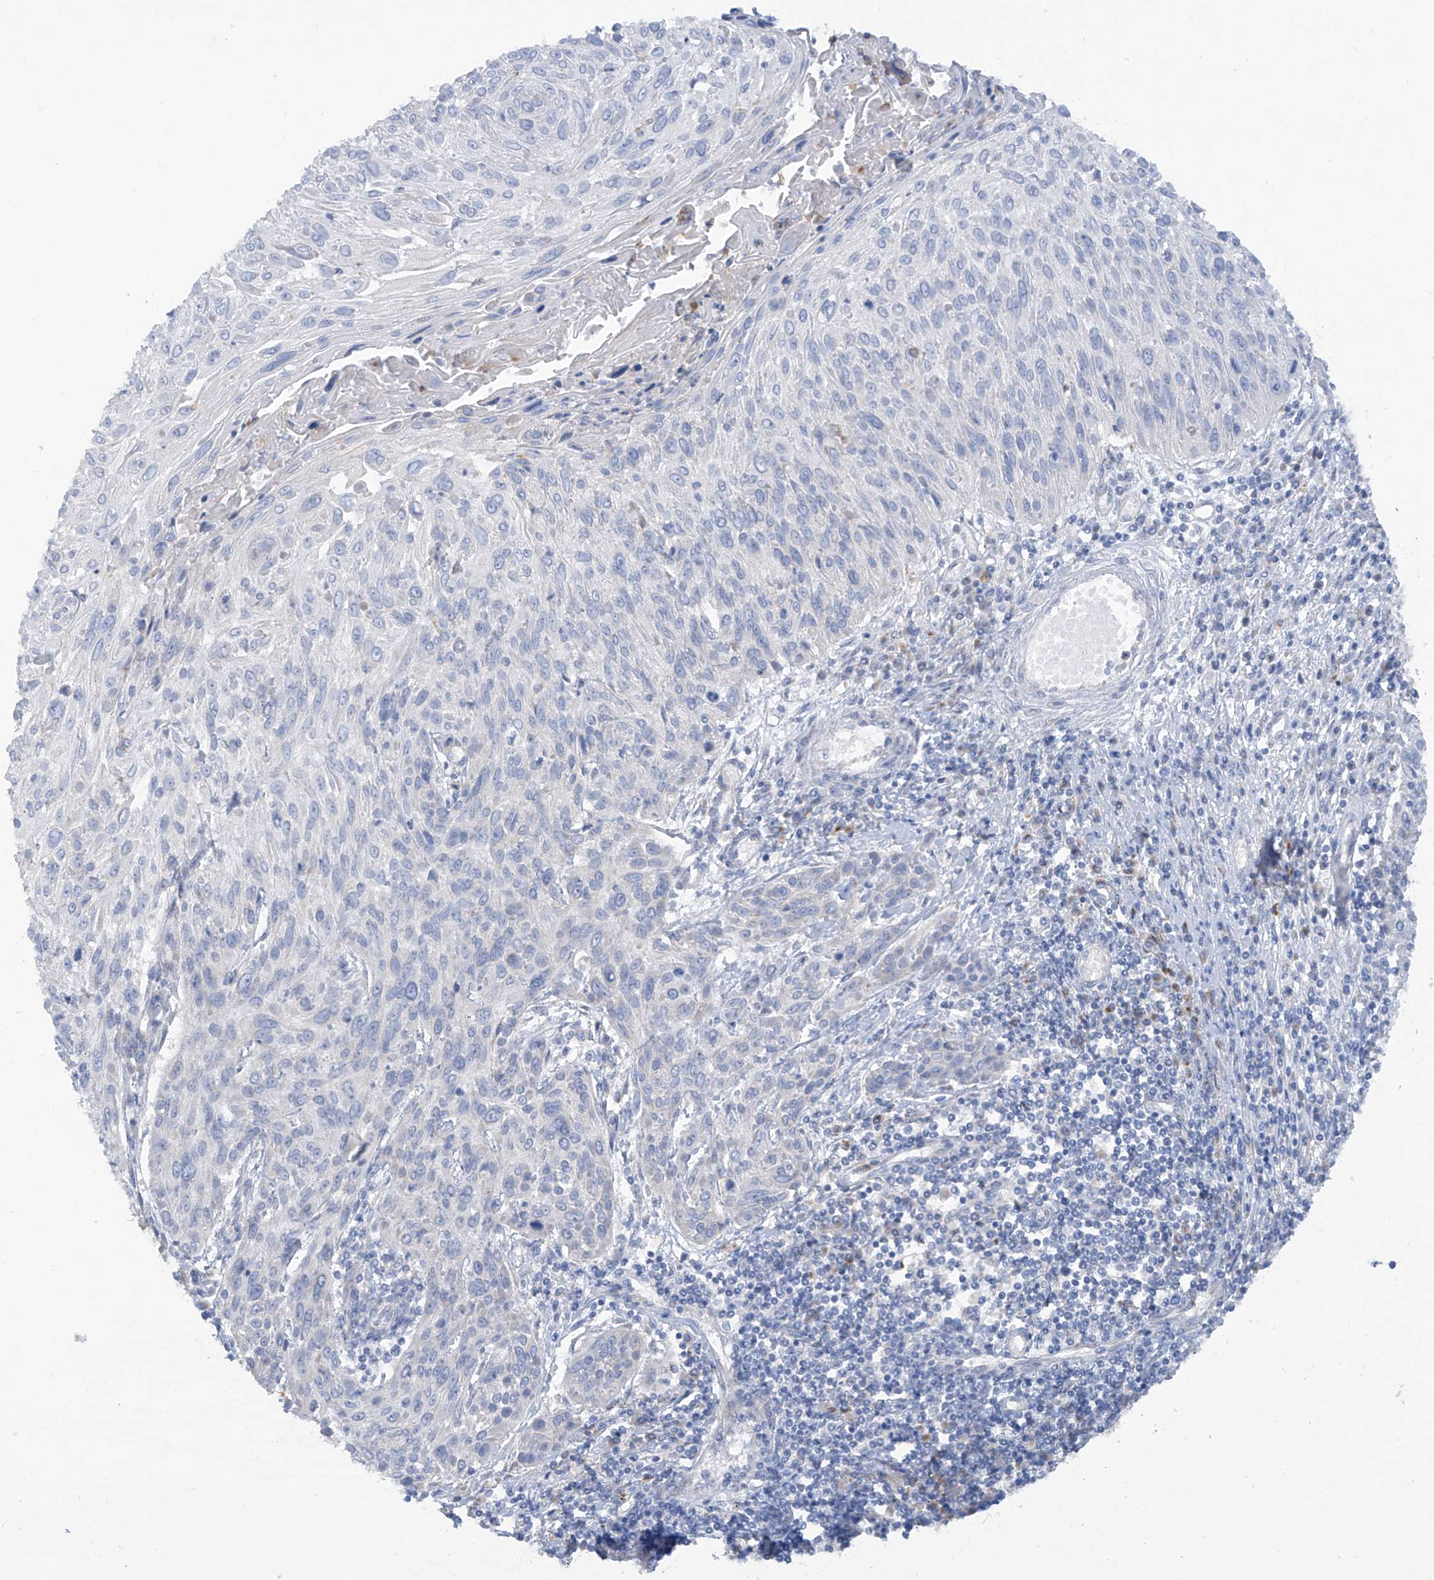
{"staining": {"intensity": "negative", "quantity": "none", "location": "none"}, "tissue": "cervical cancer", "cell_type": "Tumor cells", "image_type": "cancer", "snomed": [{"axis": "morphology", "description": "Squamous cell carcinoma, NOS"}, {"axis": "topography", "description": "Cervix"}], "caption": "The micrograph displays no significant expression in tumor cells of squamous cell carcinoma (cervical).", "gene": "TRMT2B", "patient": {"sex": "female", "age": 51}}